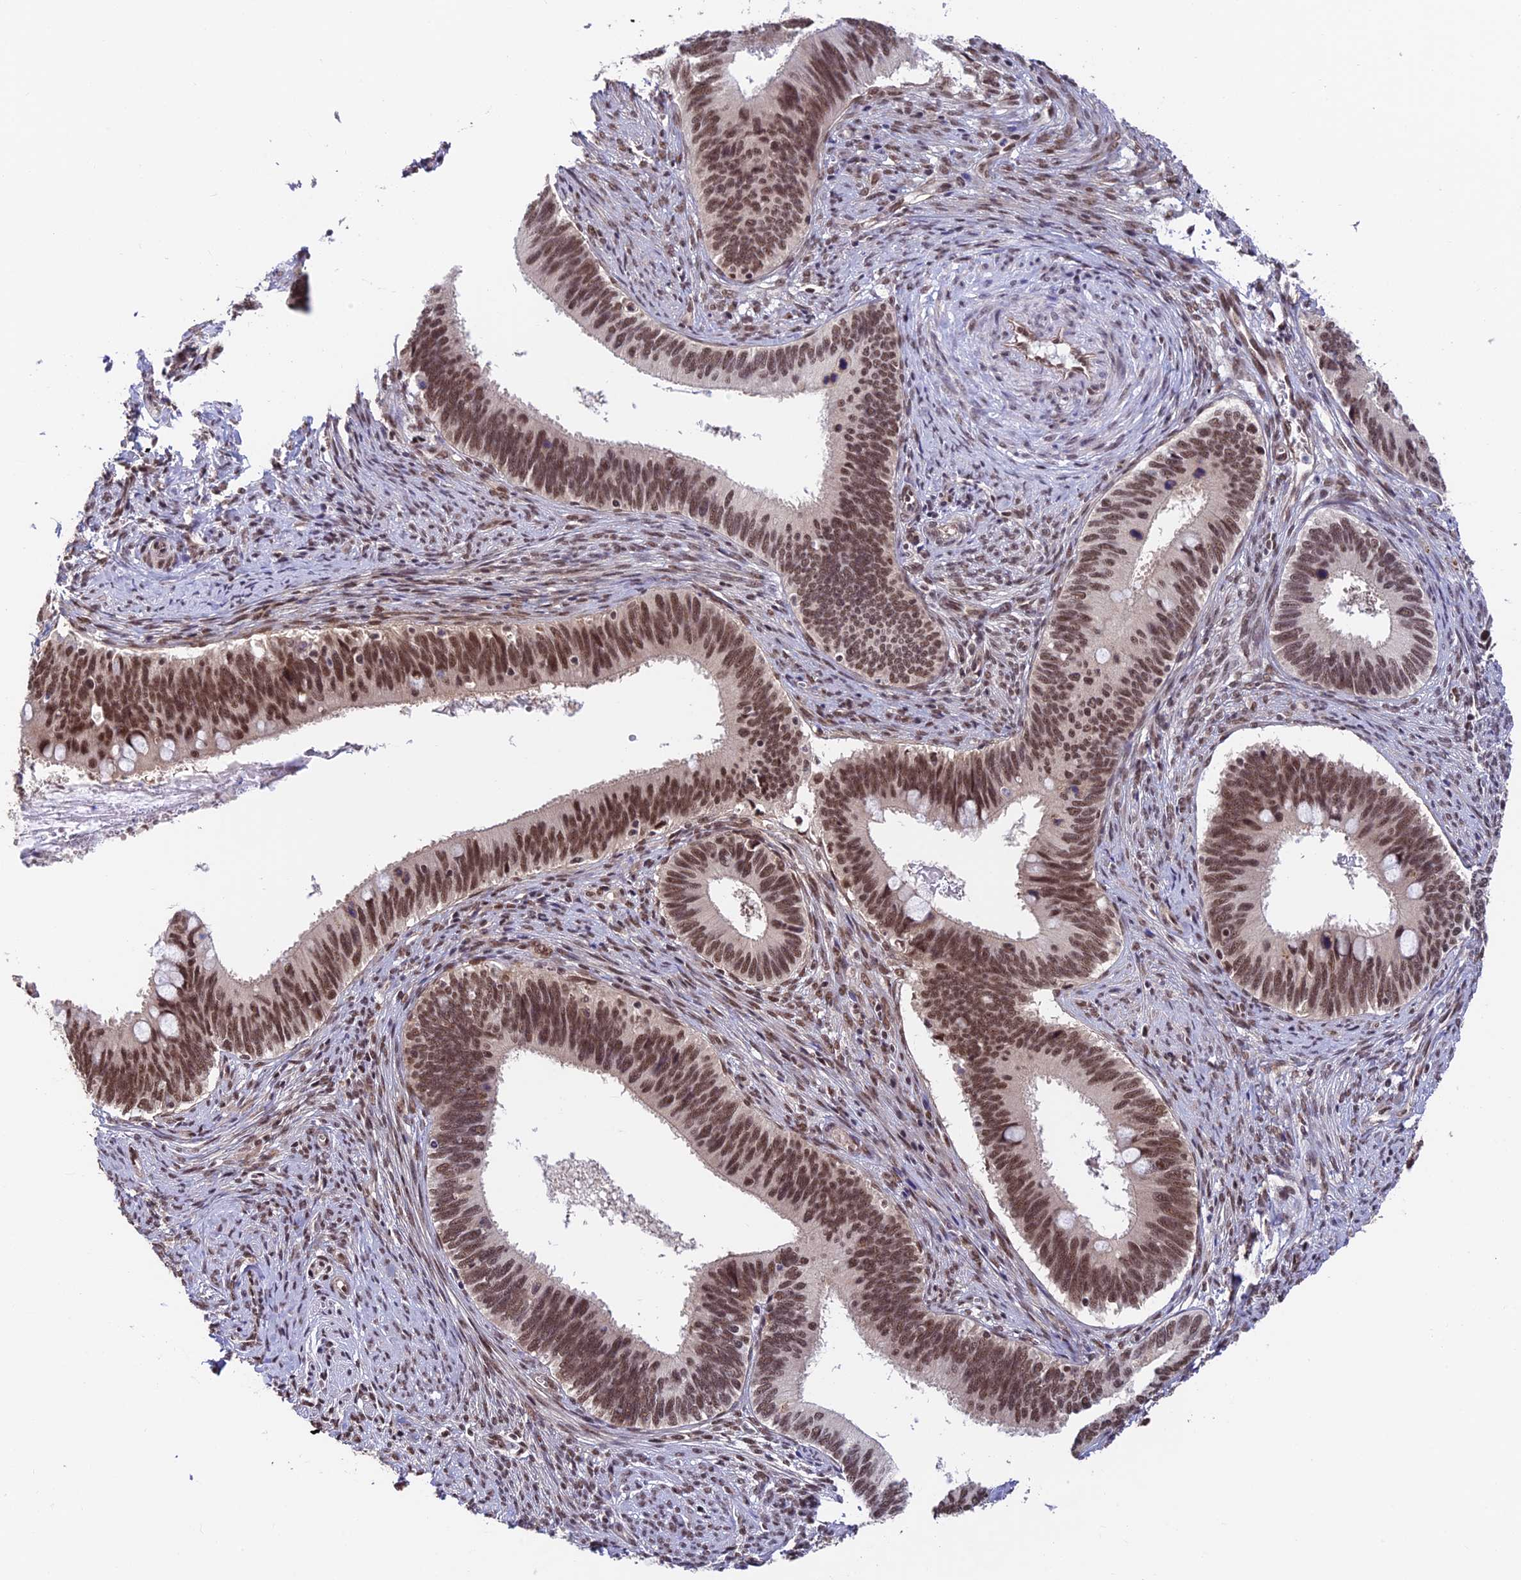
{"staining": {"intensity": "moderate", "quantity": ">75%", "location": "nuclear"}, "tissue": "cervical cancer", "cell_type": "Tumor cells", "image_type": "cancer", "snomed": [{"axis": "morphology", "description": "Adenocarcinoma, NOS"}, {"axis": "topography", "description": "Cervix"}], "caption": "This is an image of immunohistochemistry staining of adenocarcinoma (cervical), which shows moderate expression in the nuclear of tumor cells.", "gene": "RBM42", "patient": {"sex": "female", "age": 42}}